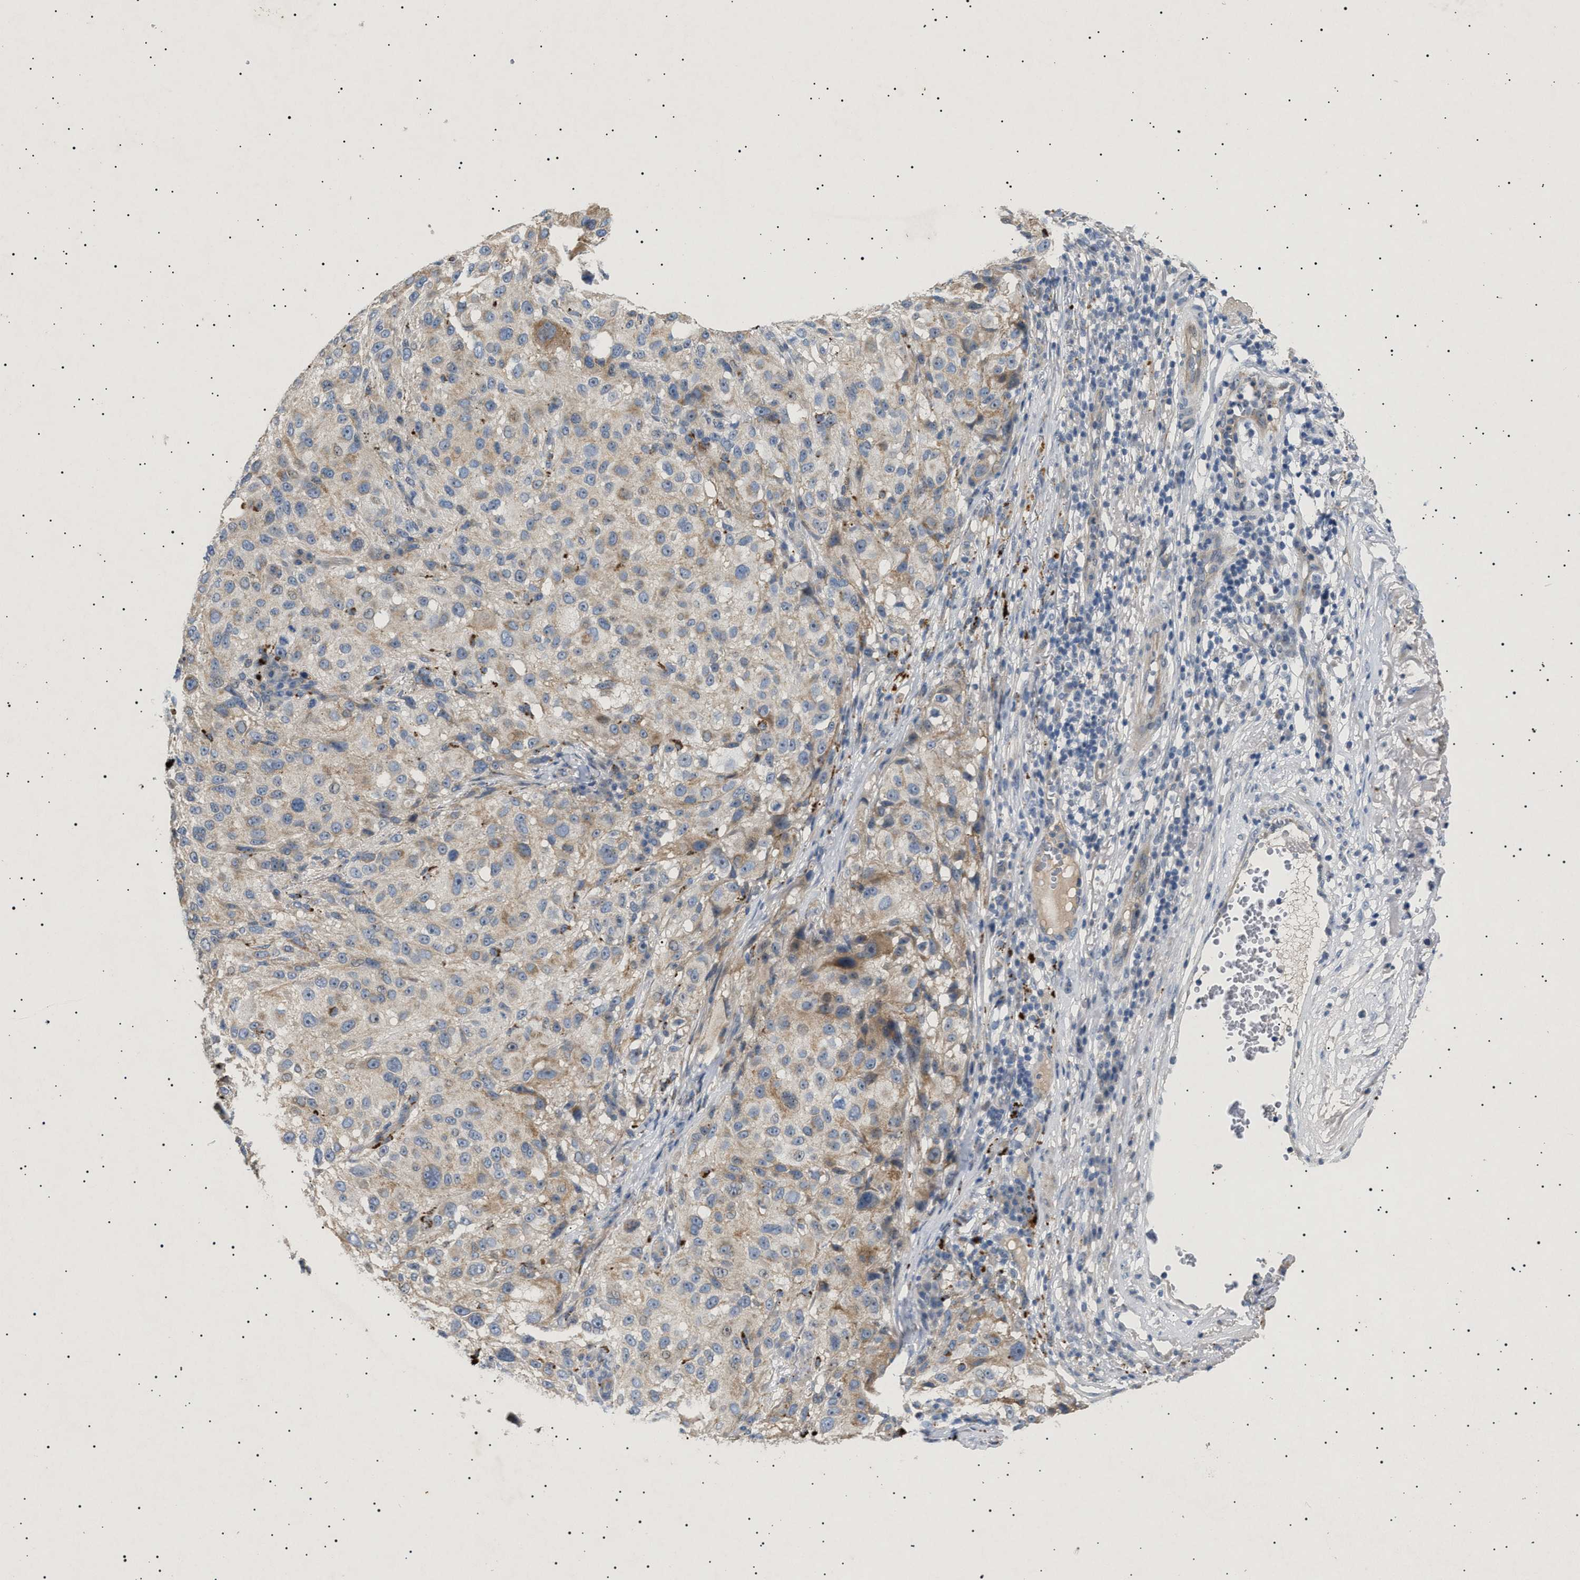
{"staining": {"intensity": "weak", "quantity": "<25%", "location": "cytoplasmic/membranous"}, "tissue": "melanoma", "cell_type": "Tumor cells", "image_type": "cancer", "snomed": [{"axis": "morphology", "description": "Necrosis, NOS"}, {"axis": "morphology", "description": "Malignant melanoma, NOS"}, {"axis": "topography", "description": "Skin"}], "caption": "Immunohistochemistry (IHC) photomicrograph of melanoma stained for a protein (brown), which exhibits no expression in tumor cells.", "gene": "SIRT5", "patient": {"sex": "female", "age": 87}}